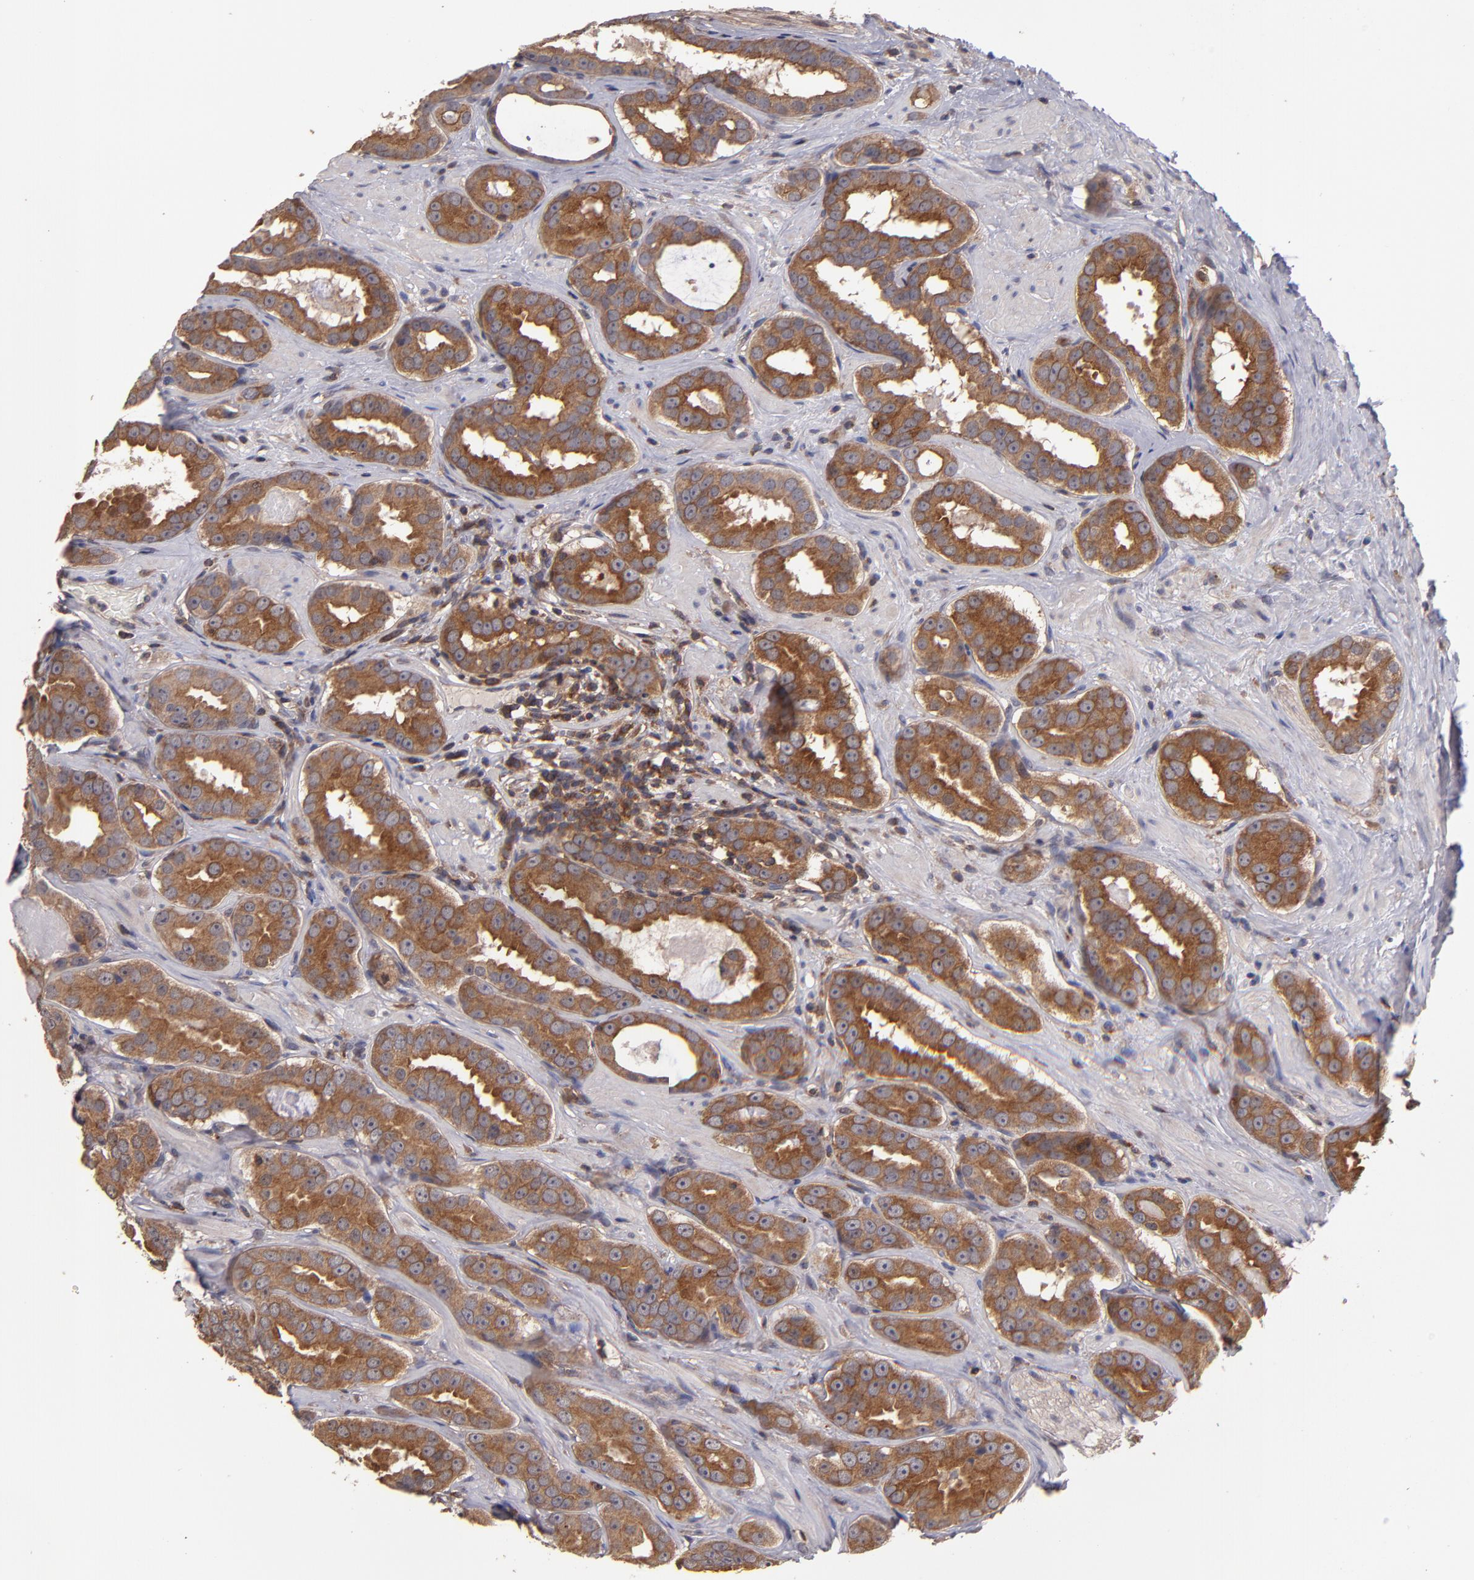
{"staining": {"intensity": "strong", "quantity": ">75%", "location": "cytoplasmic/membranous"}, "tissue": "prostate cancer", "cell_type": "Tumor cells", "image_type": "cancer", "snomed": [{"axis": "morphology", "description": "Adenocarcinoma, Low grade"}, {"axis": "topography", "description": "Prostate"}], "caption": "IHC (DAB) staining of prostate cancer (low-grade adenocarcinoma) exhibits strong cytoplasmic/membranous protein positivity in about >75% of tumor cells.", "gene": "NF2", "patient": {"sex": "male", "age": 59}}